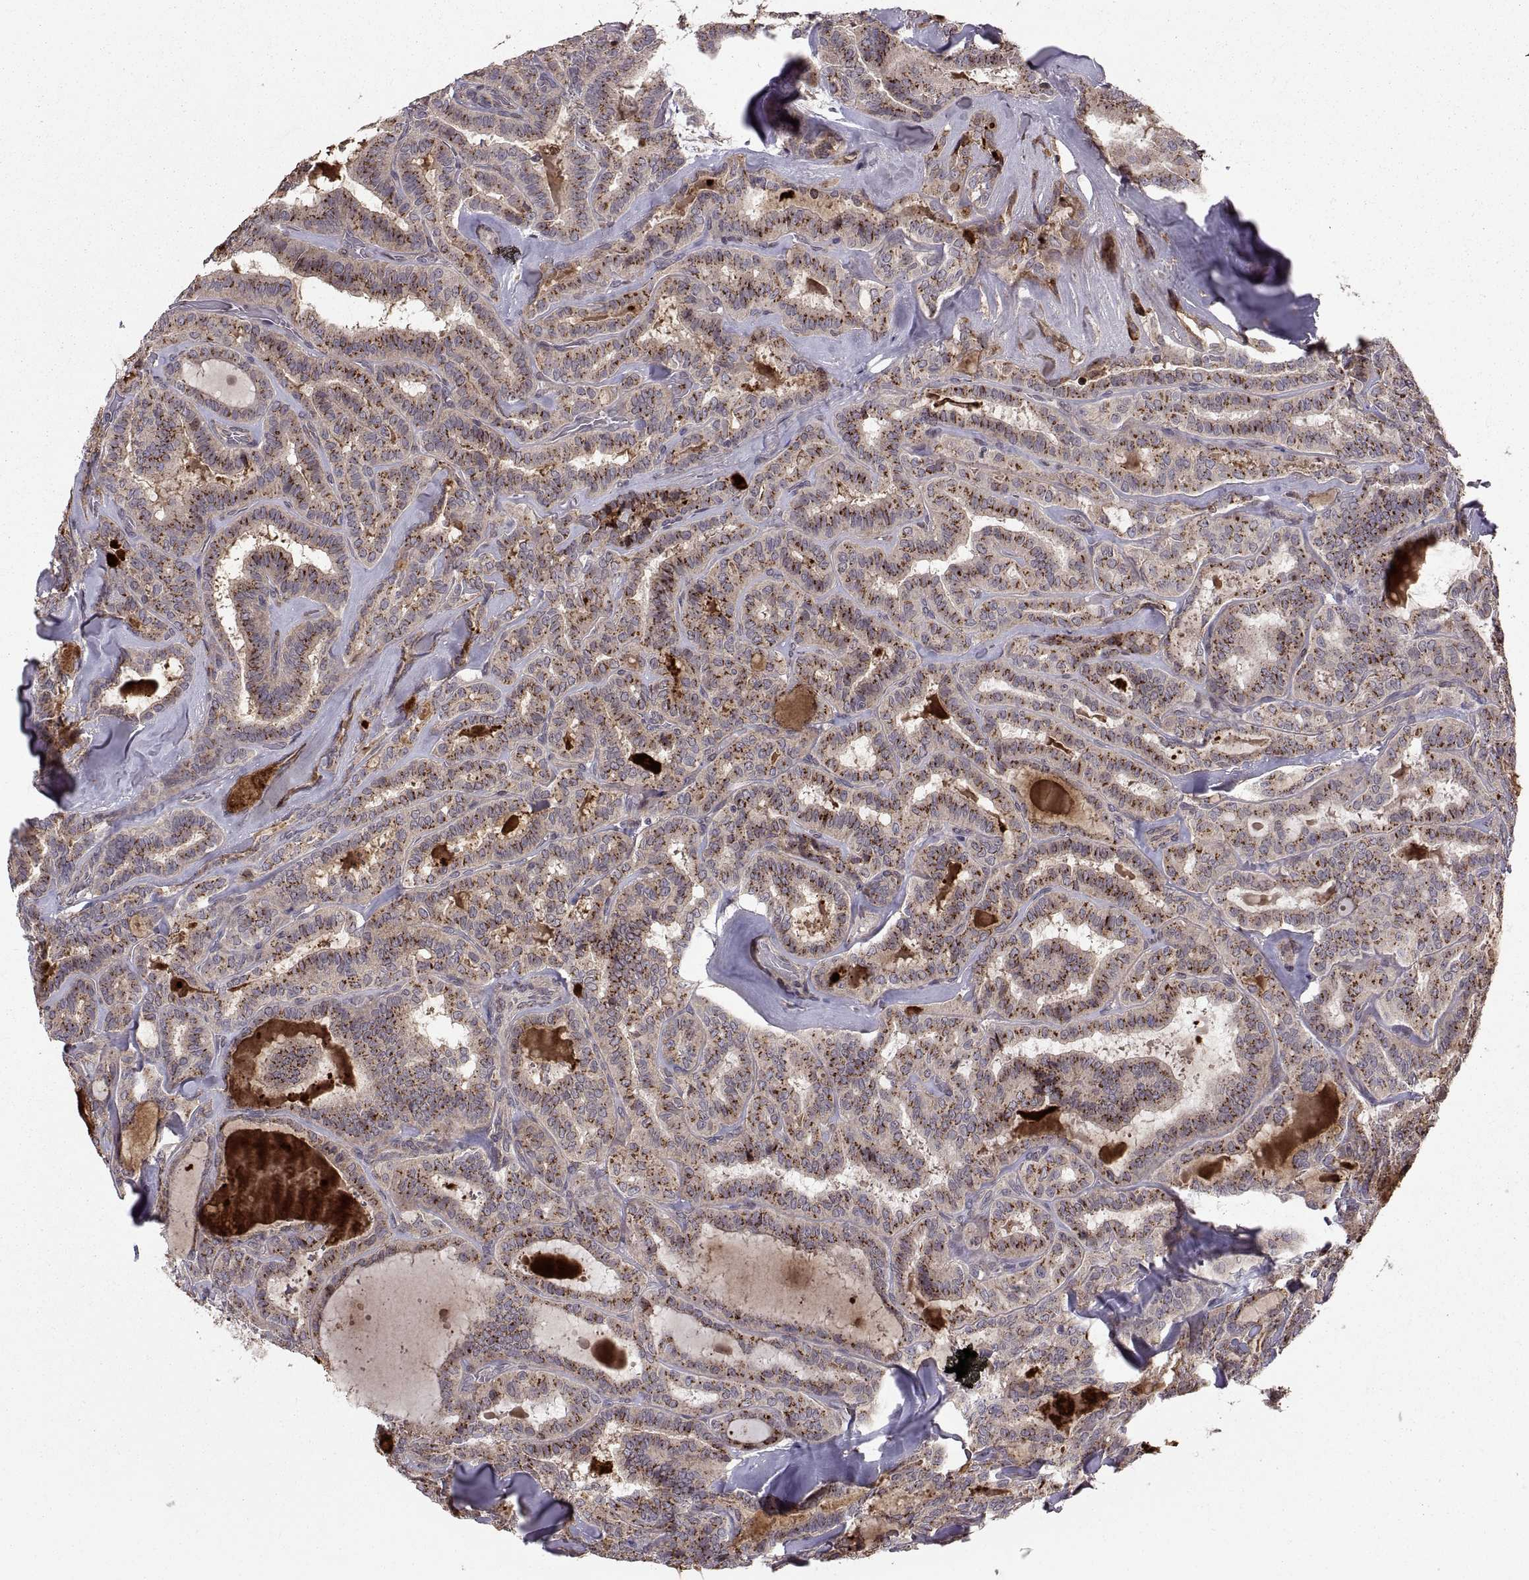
{"staining": {"intensity": "strong", "quantity": ">75%", "location": "cytoplasmic/membranous"}, "tissue": "thyroid cancer", "cell_type": "Tumor cells", "image_type": "cancer", "snomed": [{"axis": "morphology", "description": "Papillary adenocarcinoma, NOS"}, {"axis": "topography", "description": "Thyroid gland"}], "caption": "A histopathology image of human thyroid papillary adenocarcinoma stained for a protein displays strong cytoplasmic/membranous brown staining in tumor cells. Using DAB (3,3'-diaminobenzidine) (brown) and hematoxylin (blue) stains, captured at high magnification using brightfield microscopy.", "gene": "TESC", "patient": {"sex": "female", "age": 39}}